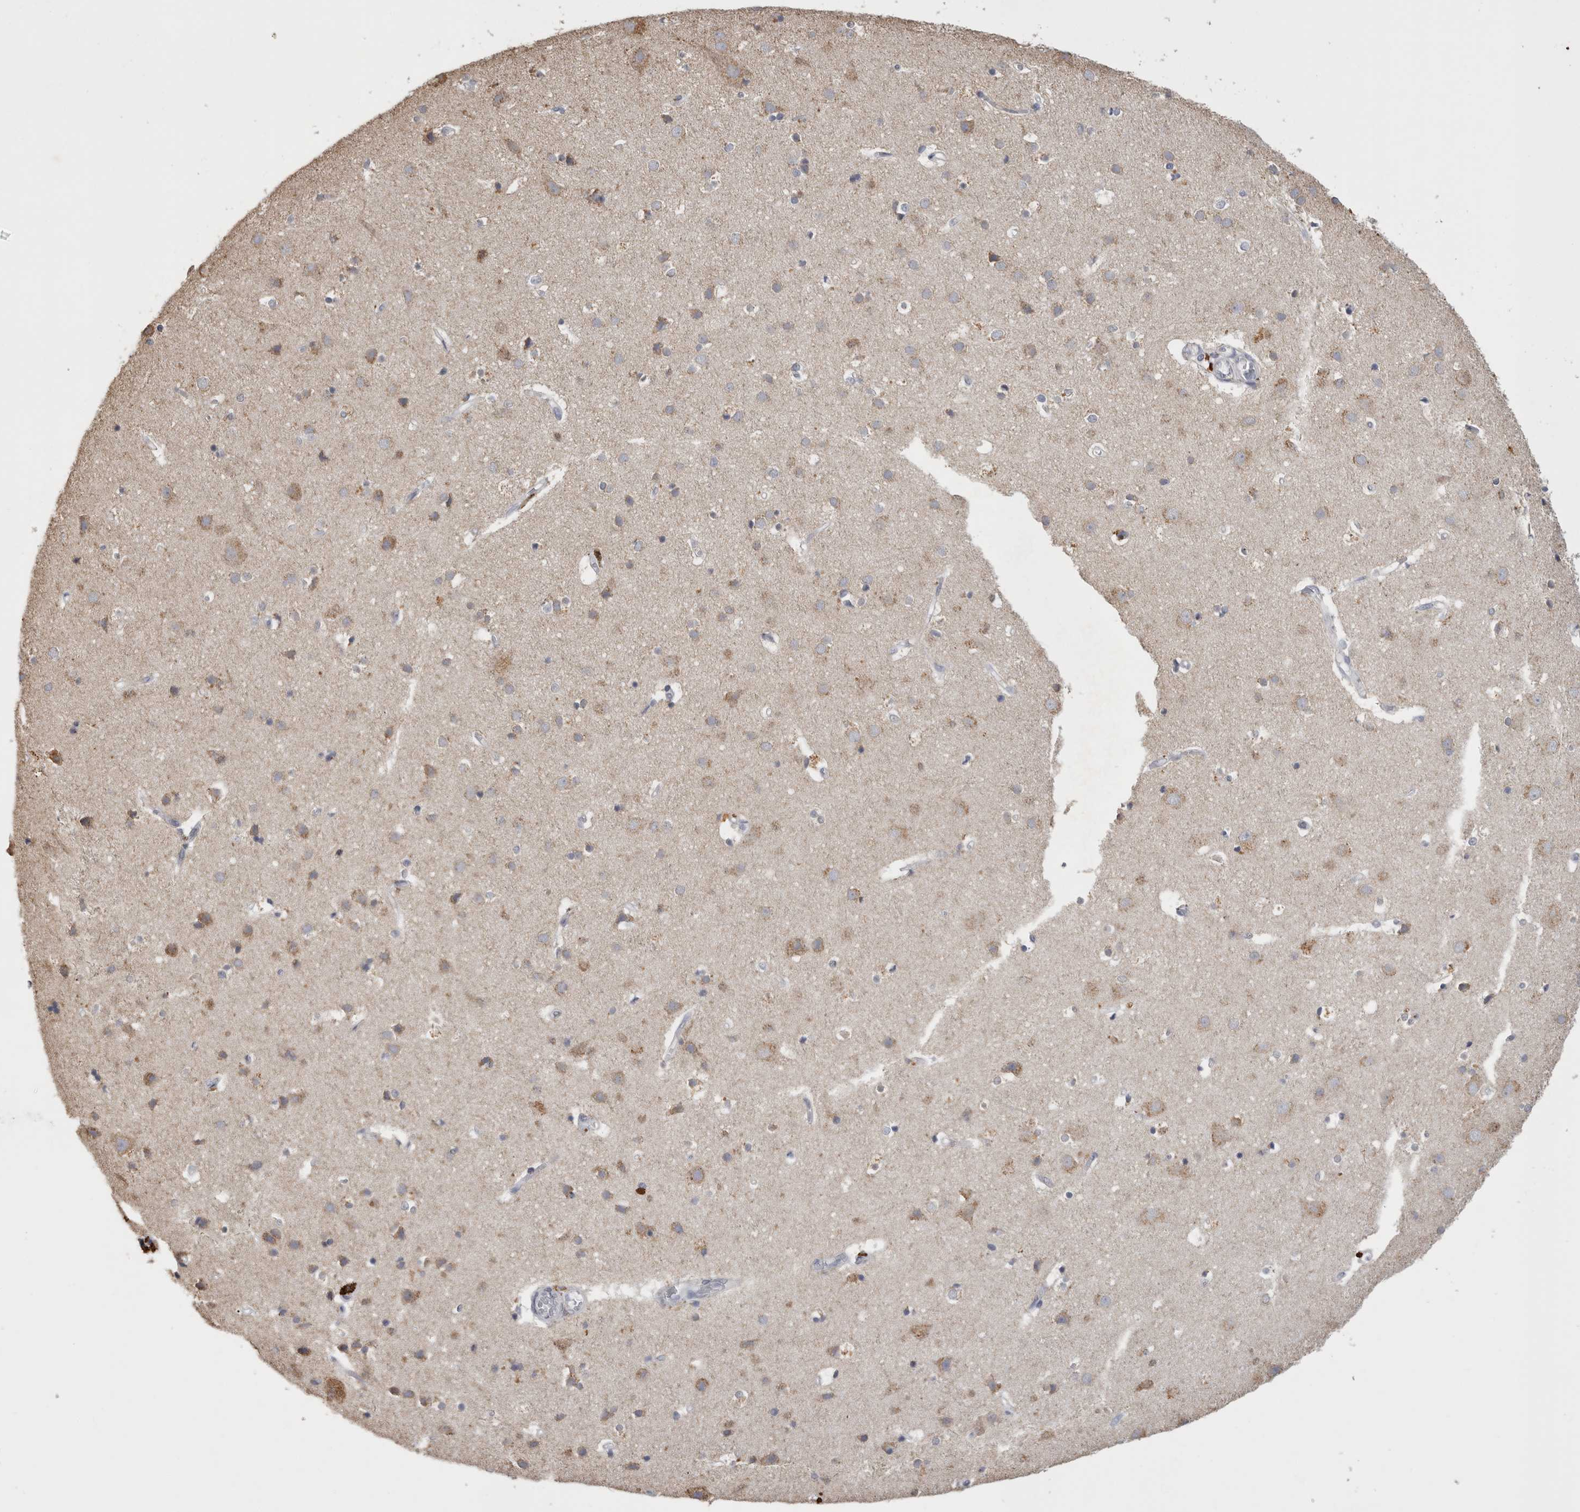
{"staining": {"intensity": "negative", "quantity": "none", "location": "none"}, "tissue": "cerebral cortex", "cell_type": "Endothelial cells", "image_type": "normal", "snomed": [{"axis": "morphology", "description": "Normal tissue, NOS"}, {"axis": "topography", "description": "Cerebral cortex"}], "caption": "A high-resolution image shows IHC staining of benign cerebral cortex, which shows no significant expression in endothelial cells.", "gene": "CNTFR", "patient": {"sex": "male", "age": 54}}